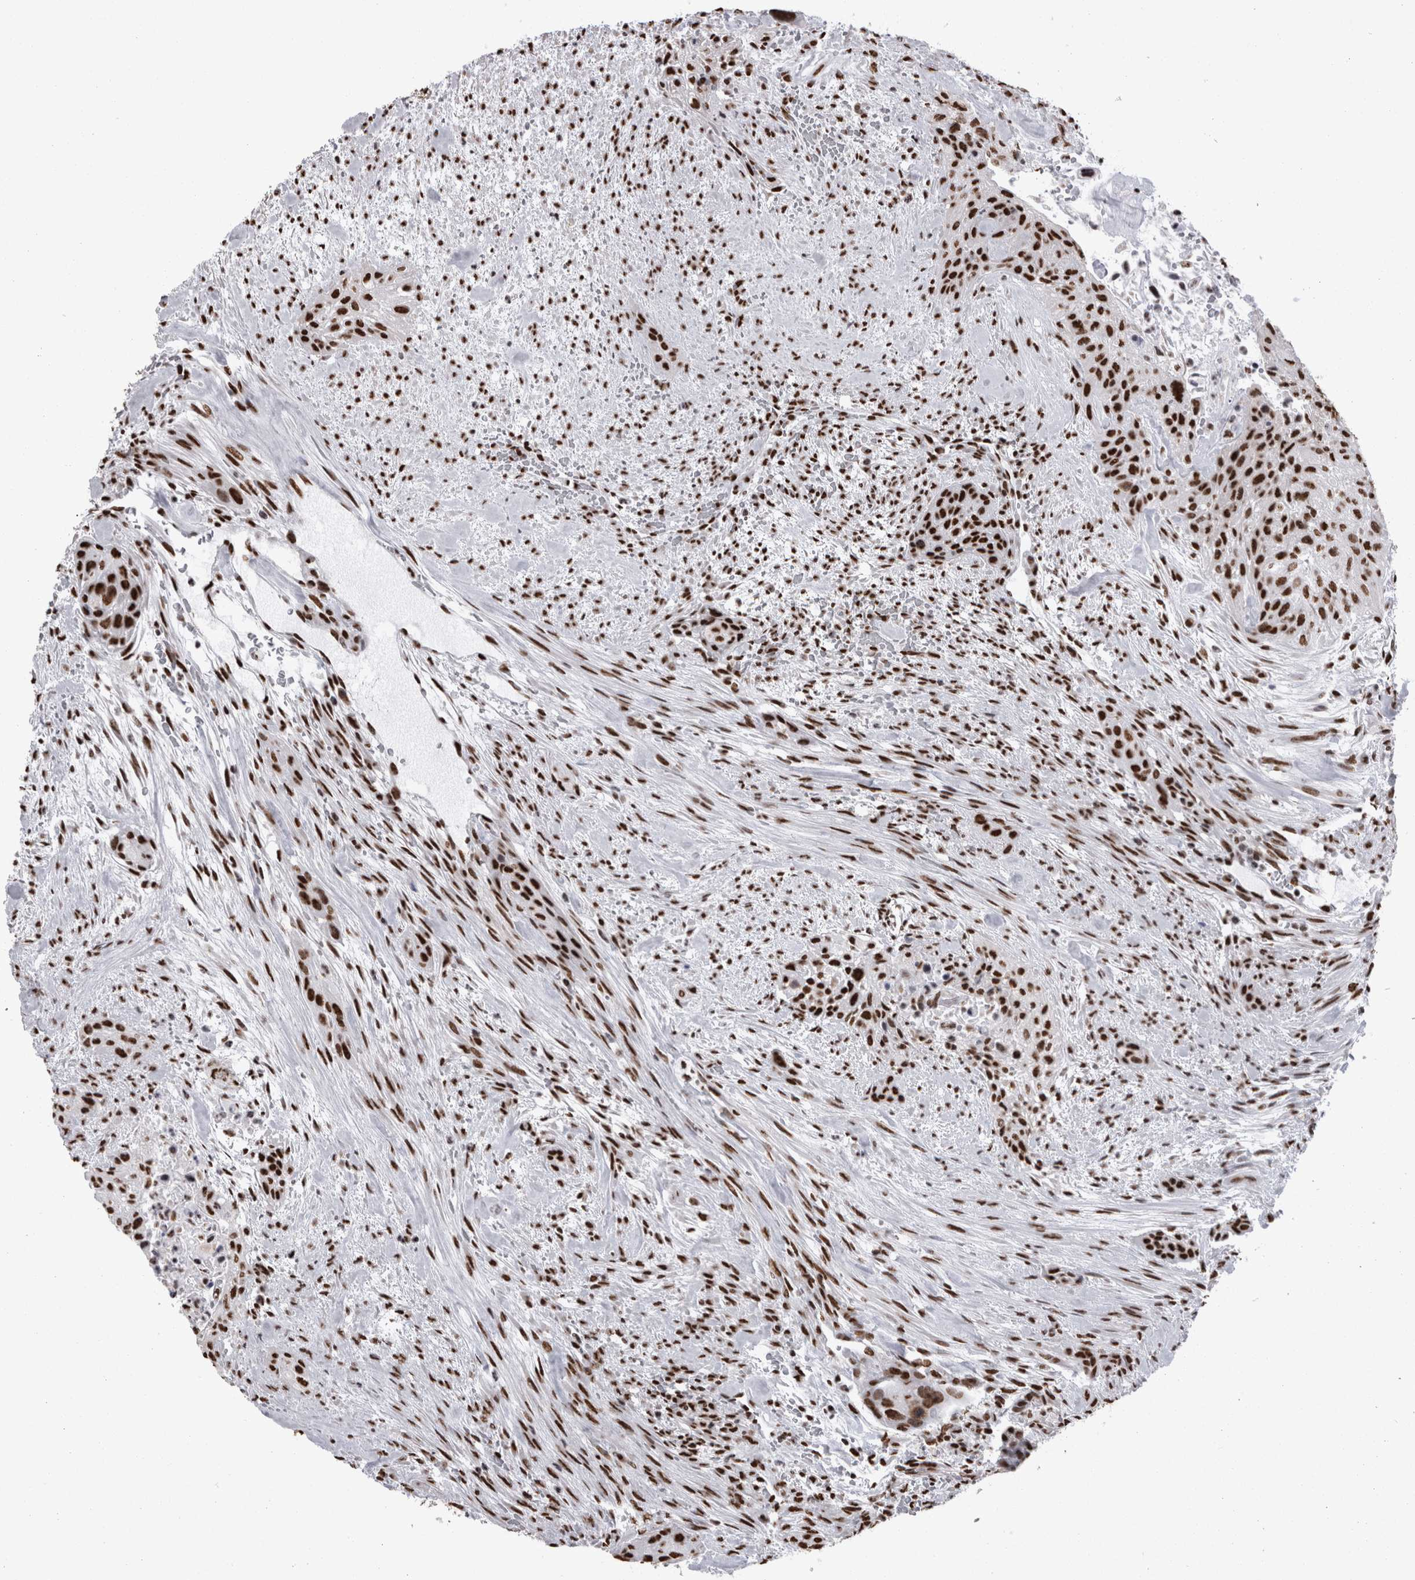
{"staining": {"intensity": "strong", "quantity": ">75%", "location": "nuclear"}, "tissue": "urothelial cancer", "cell_type": "Tumor cells", "image_type": "cancer", "snomed": [{"axis": "morphology", "description": "Urothelial carcinoma, High grade"}, {"axis": "topography", "description": "Urinary bladder"}], "caption": "Immunohistochemical staining of human high-grade urothelial carcinoma demonstrates high levels of strong nuclear staining in approximately >75% of tumor cells.", "gene": "HNRNPM", "patient": {"sex": "male", "age": 35}}